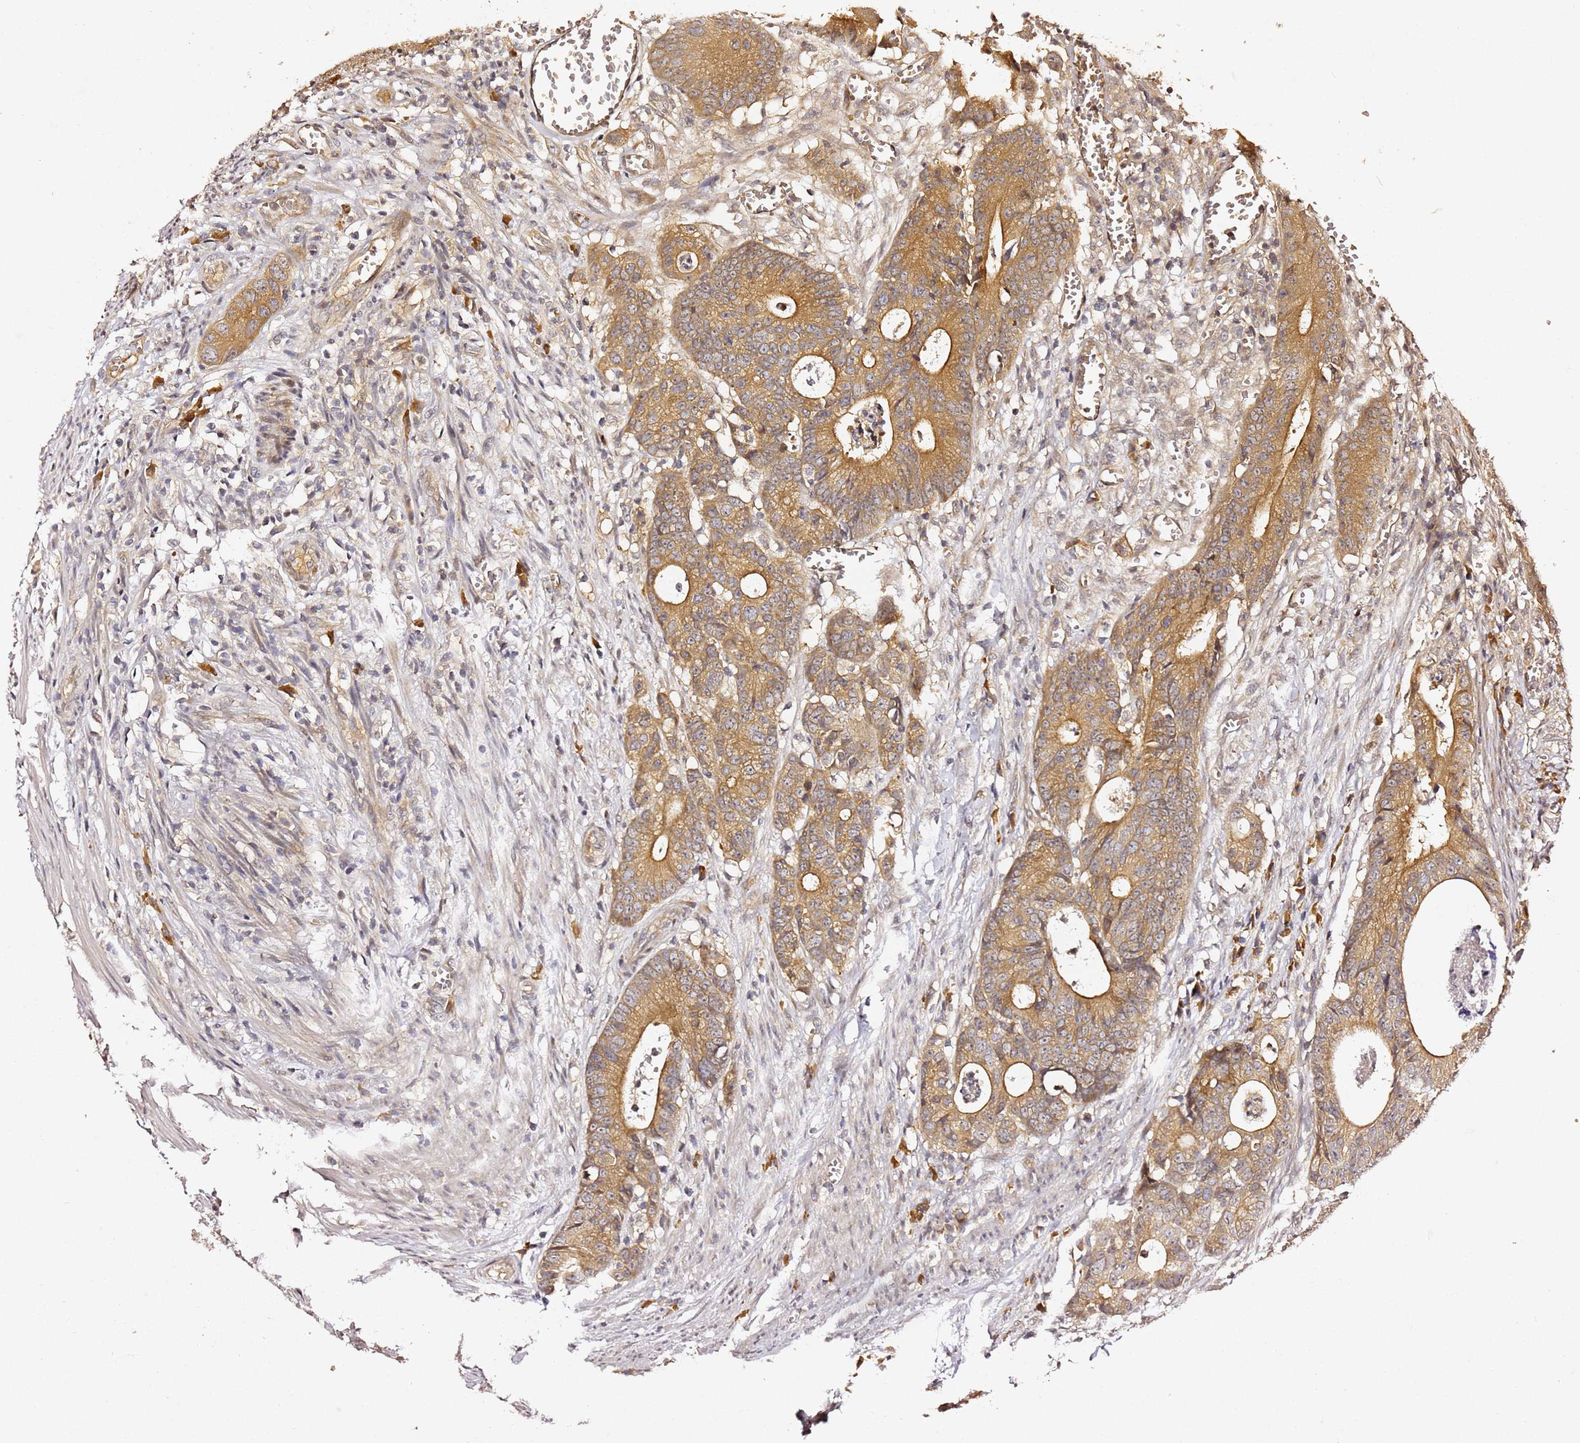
{"staining": {"intensity": "moderate", "quantity": ">75%", "location": "cytoplasmic/membranous"}, "tissue": "colorectal cancer", "cell_type": "Tumor cells", "image_type": "cancer", "snomed": [{"axis": "morphology", "description": "Adenocarcinoma, NOS"}, {"axis": "topography", "description": "Colon"}], "caption": "IHC of human colorectal cancer (adenocarcinoma) reveals medium levels of moderate cytoplasmic/membranous staining in approximately >75% of tumor cells.", "gene": "OSBPL2", "patient": {"sex": "female", "age": 57}}